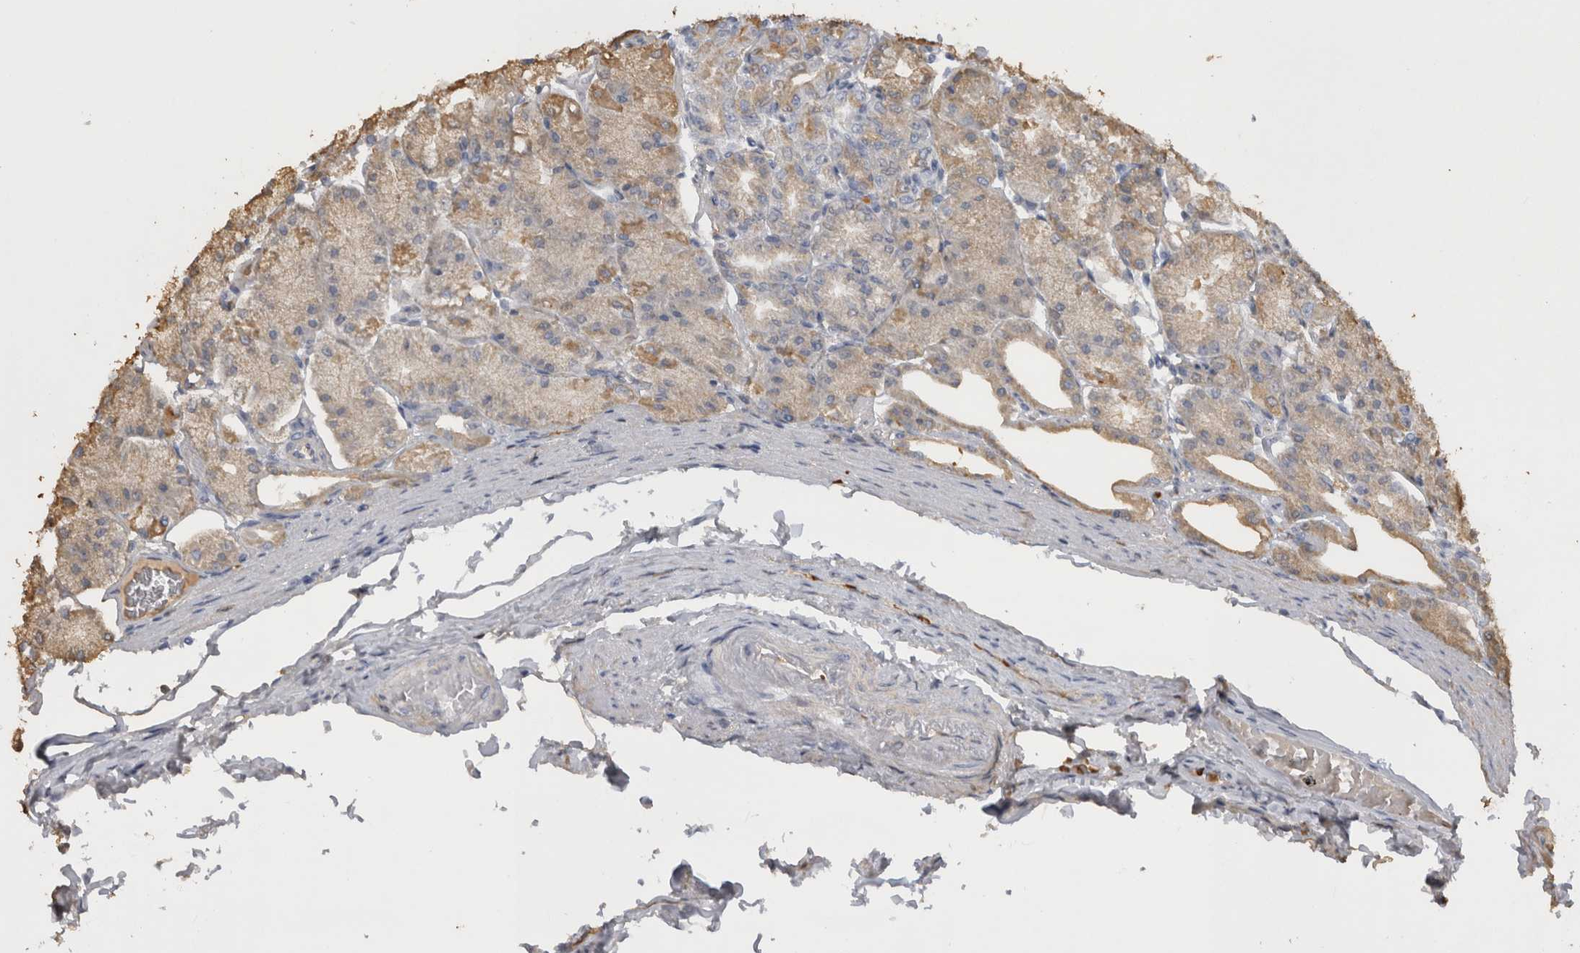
{"staining": {"intensity": "moderate", "quantity": "25%-75%", "location": "cytoplasmic/membranous"}, "tissue": "stomach", "cell_type": "Glandular cells", "image_type": "normal", "snomed": [{"axis": "morphology", "description": "Normal tissue, NOS"}, {"axis": "topography", "description": "Stomach, lower"}], "caption": "This micrograph exhibits immunohistochemistry (IHC) staining of benign stomach, with medium moderate cytoplasmic/membranous expression in about 25%-75% of glandular cells.", "gene": "DHRS4", "patient": {"sex": "male", "age": 71}}